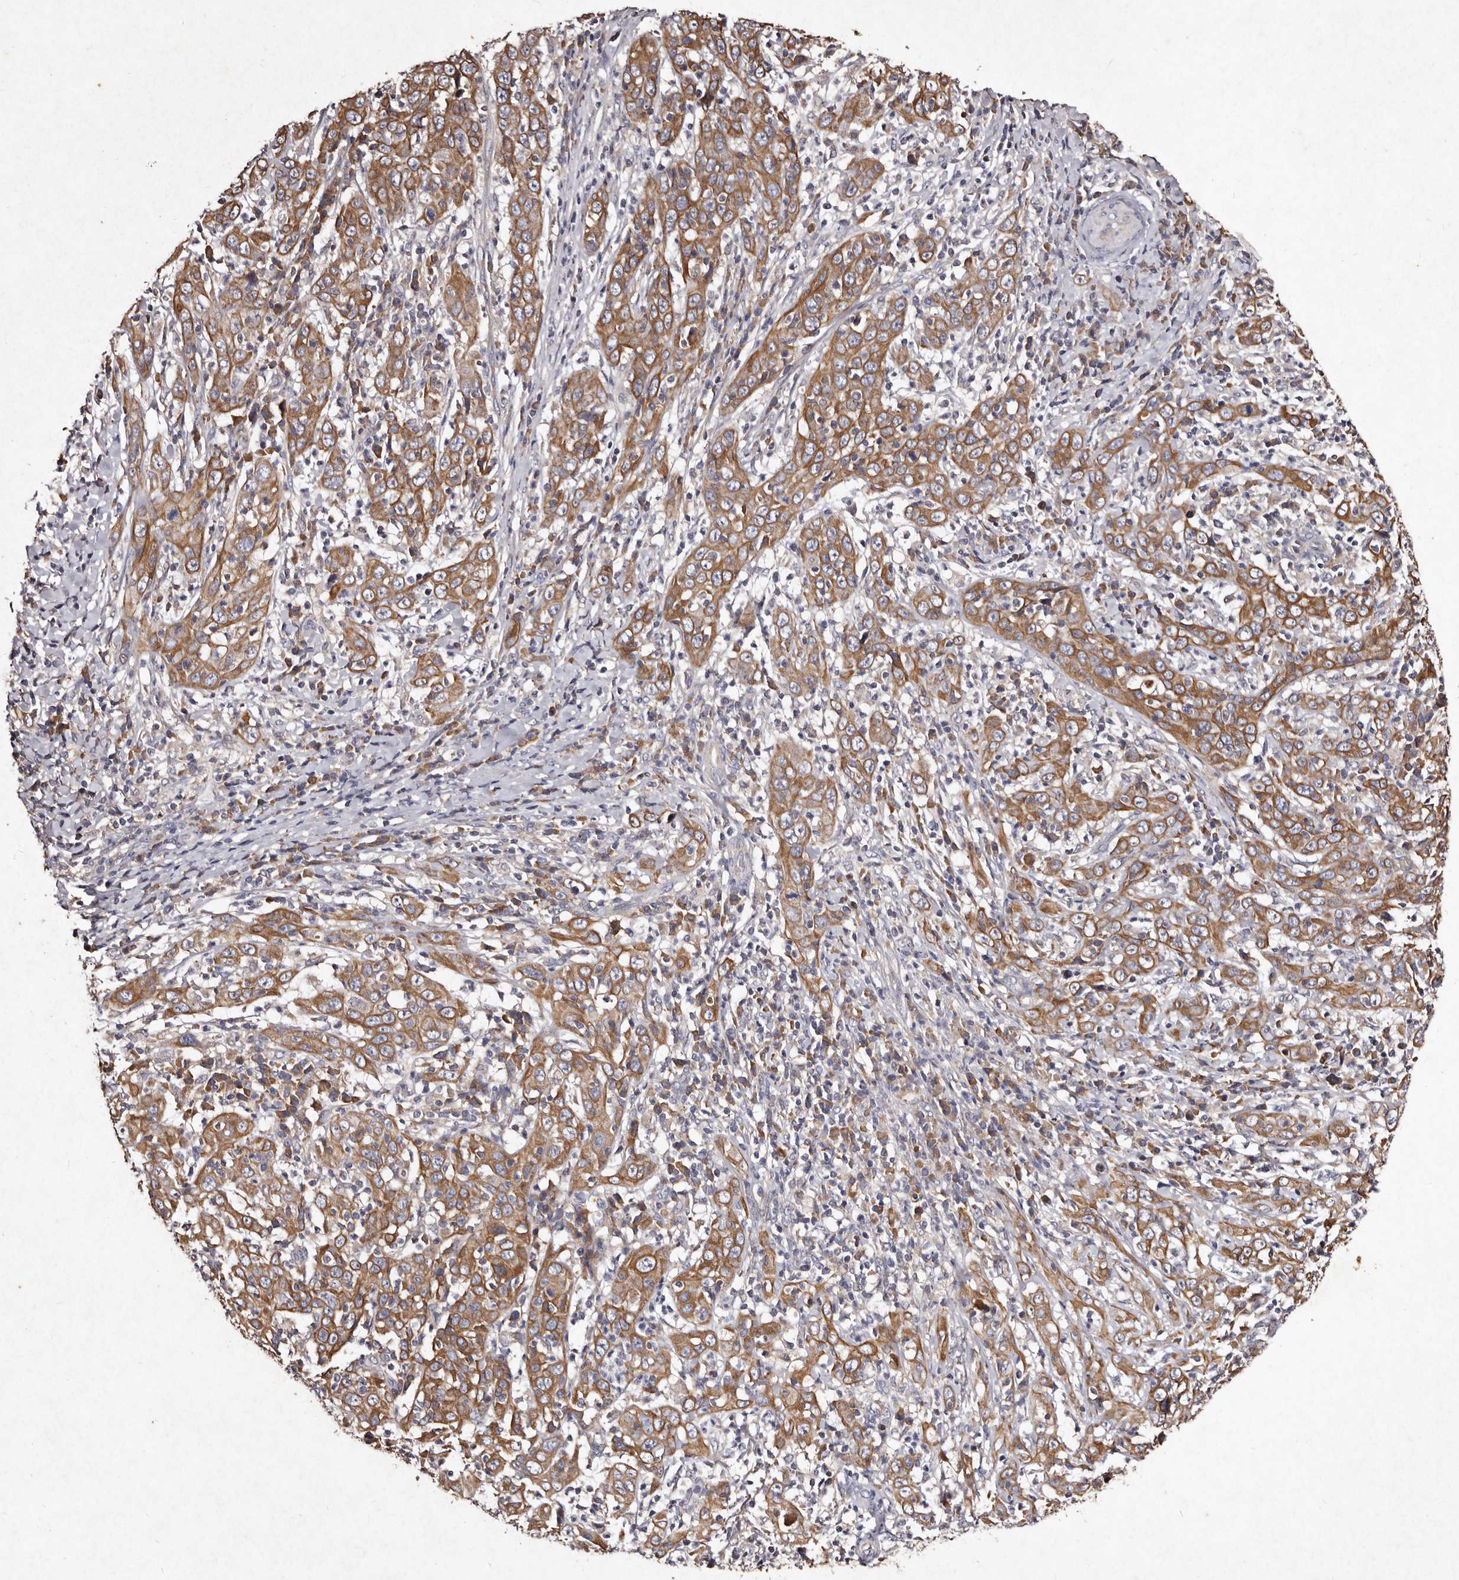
{"staining": {"intensity": "moderate", "quantity": ">75%", "location": "cytoplasmic/membranous"}, "tissue": "cervical cancer", "cell_type": "Tumor cells", "image_type": "cancer", "snomed": [{"axis": "morphology", "description": "Squamous cell carcinoma, NOS"}, {"axis": "topography", "description": "Cervix"}], "caption": "DAB immunohistochemical staining of human squamous cell carcinoma (cervical) exhibits moderate cytoplasmic/membranous protein positivity in approximately >75% of tumor cells.", "gene": "TFB1M", "patient": {"sex": "female", "age": 46}}